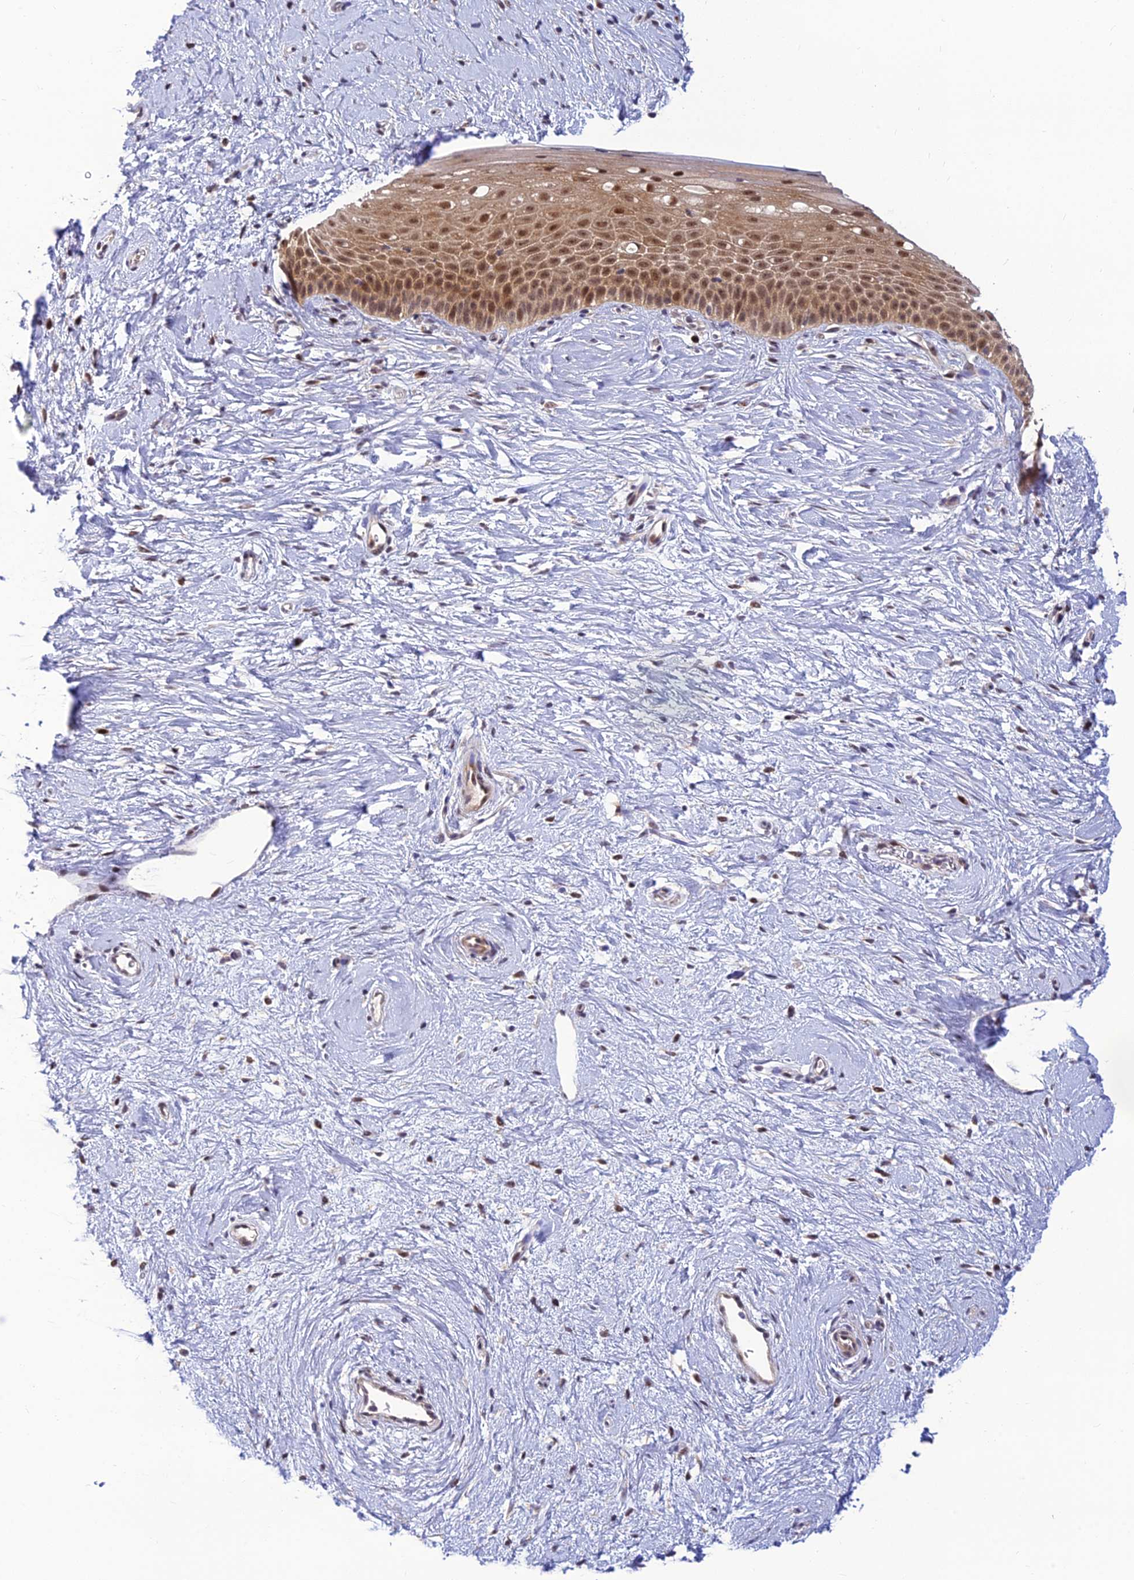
{"staining": {"intensity": "moderate", "quantity": ">75%", "location": "cytoplasmic/membranous,nuclear"}, "tissue": "cervix", "cell_type": "Glandular cells", "image_type": "normal", "snomed": [{"axis": "morphology", "description": "Normal tissue, NOS"}, {"axis": "topography", "description": "Cervix"}], "caption": "Glandular cells exhibit medium levels of moderate cytoplasmic/membranous,nuclear expression in approximately >75% of cells in benign human cervix. Nuclei are stained in blue.", "gene": "ASPDH", "patient": {"sex": "female", "age": 57}}